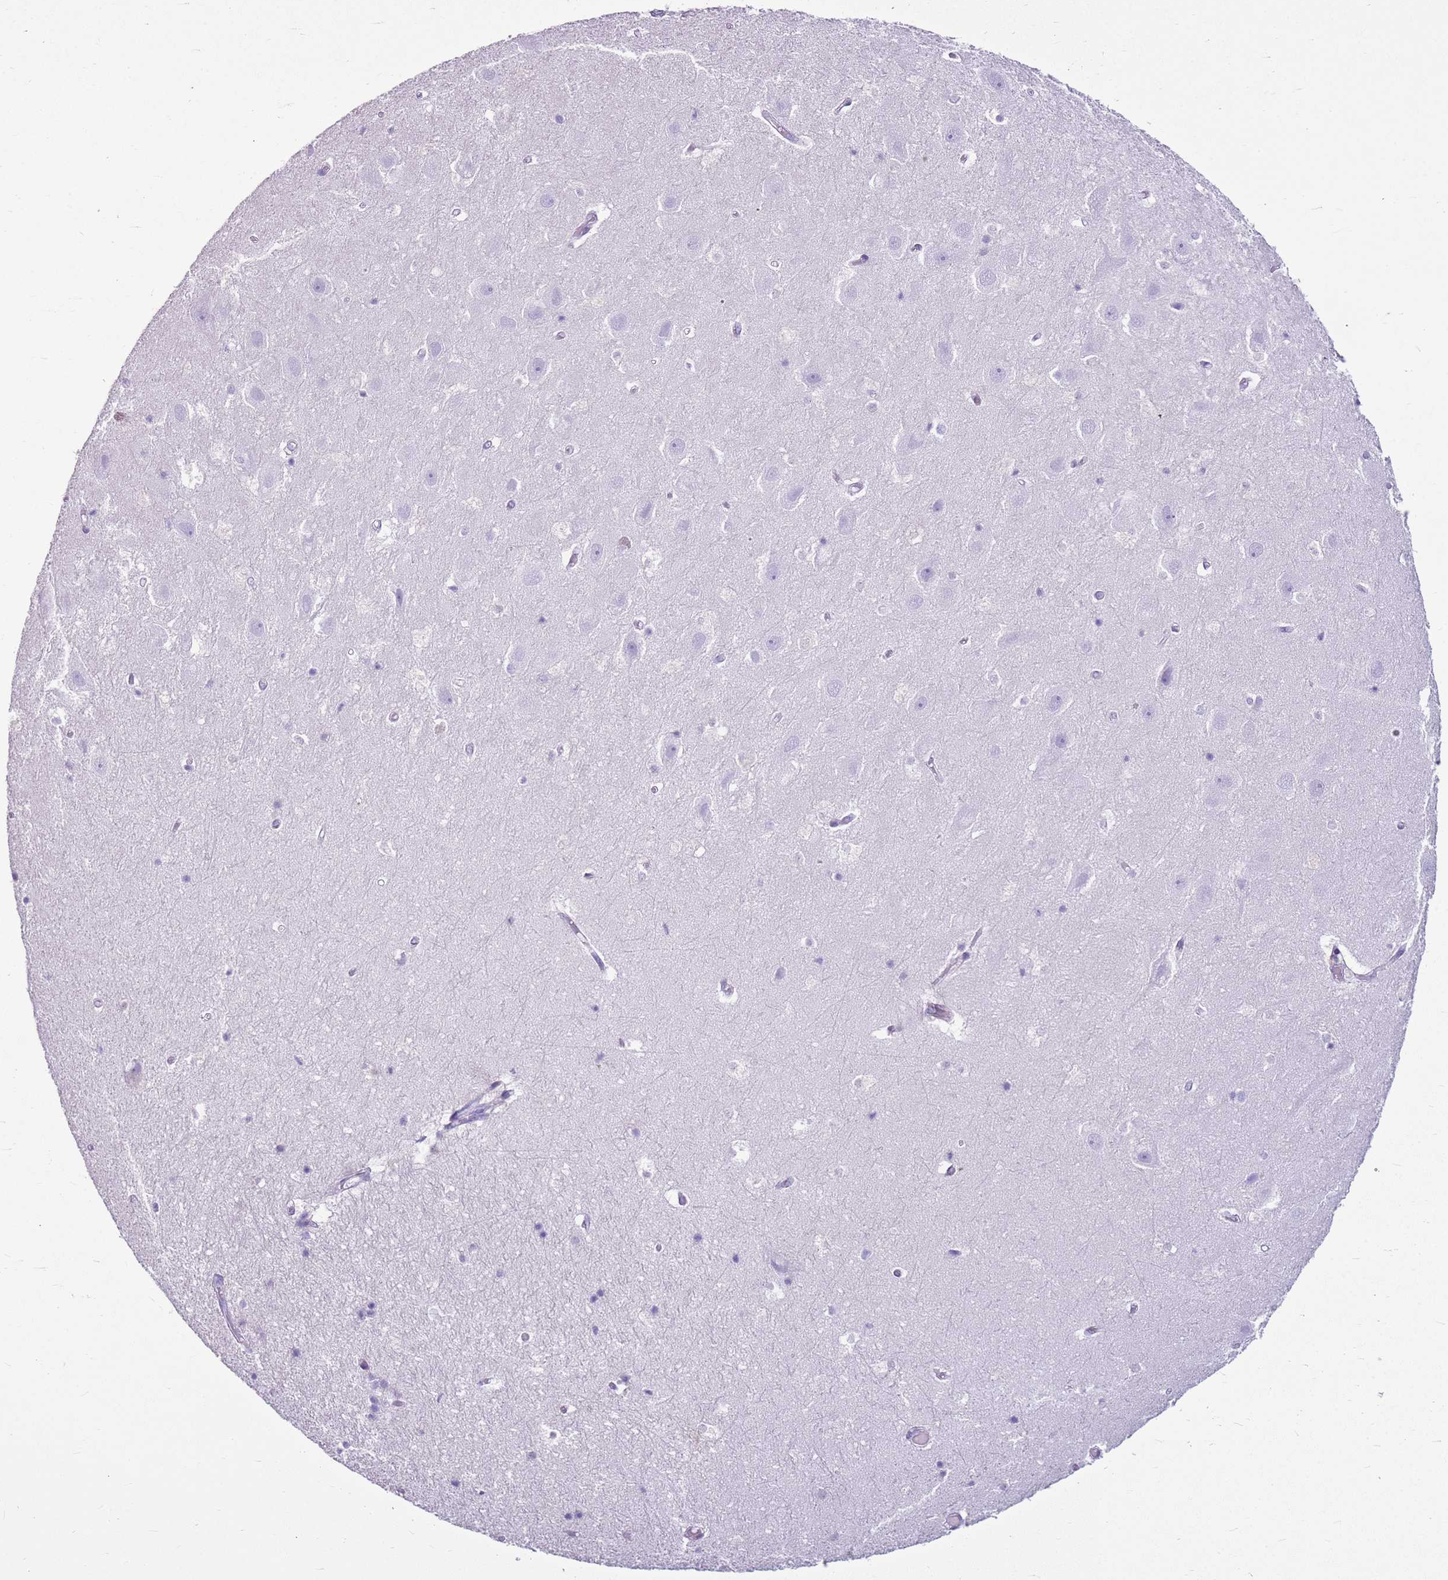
{"staining": {"intensity": "negative", "quantity": "none", "location": "none"}, "tissue": "hippocampus", "cell_type": "Glial cells", "image_type": "normal", "snomed": [{"axis": "morphology", "description": "Normal tissue, NOS"}, {"axis": "topography", "description": "Hippocampus"}], "caption": "IHC image of unremarkable hippocampus: hippocampus stained with DAB (3,3'-diaminobenzidine) demonstrates no significant protein positivity in glial cells.", "gene": "HSPB1", "patient": {"sex": "female", "age": 52}}